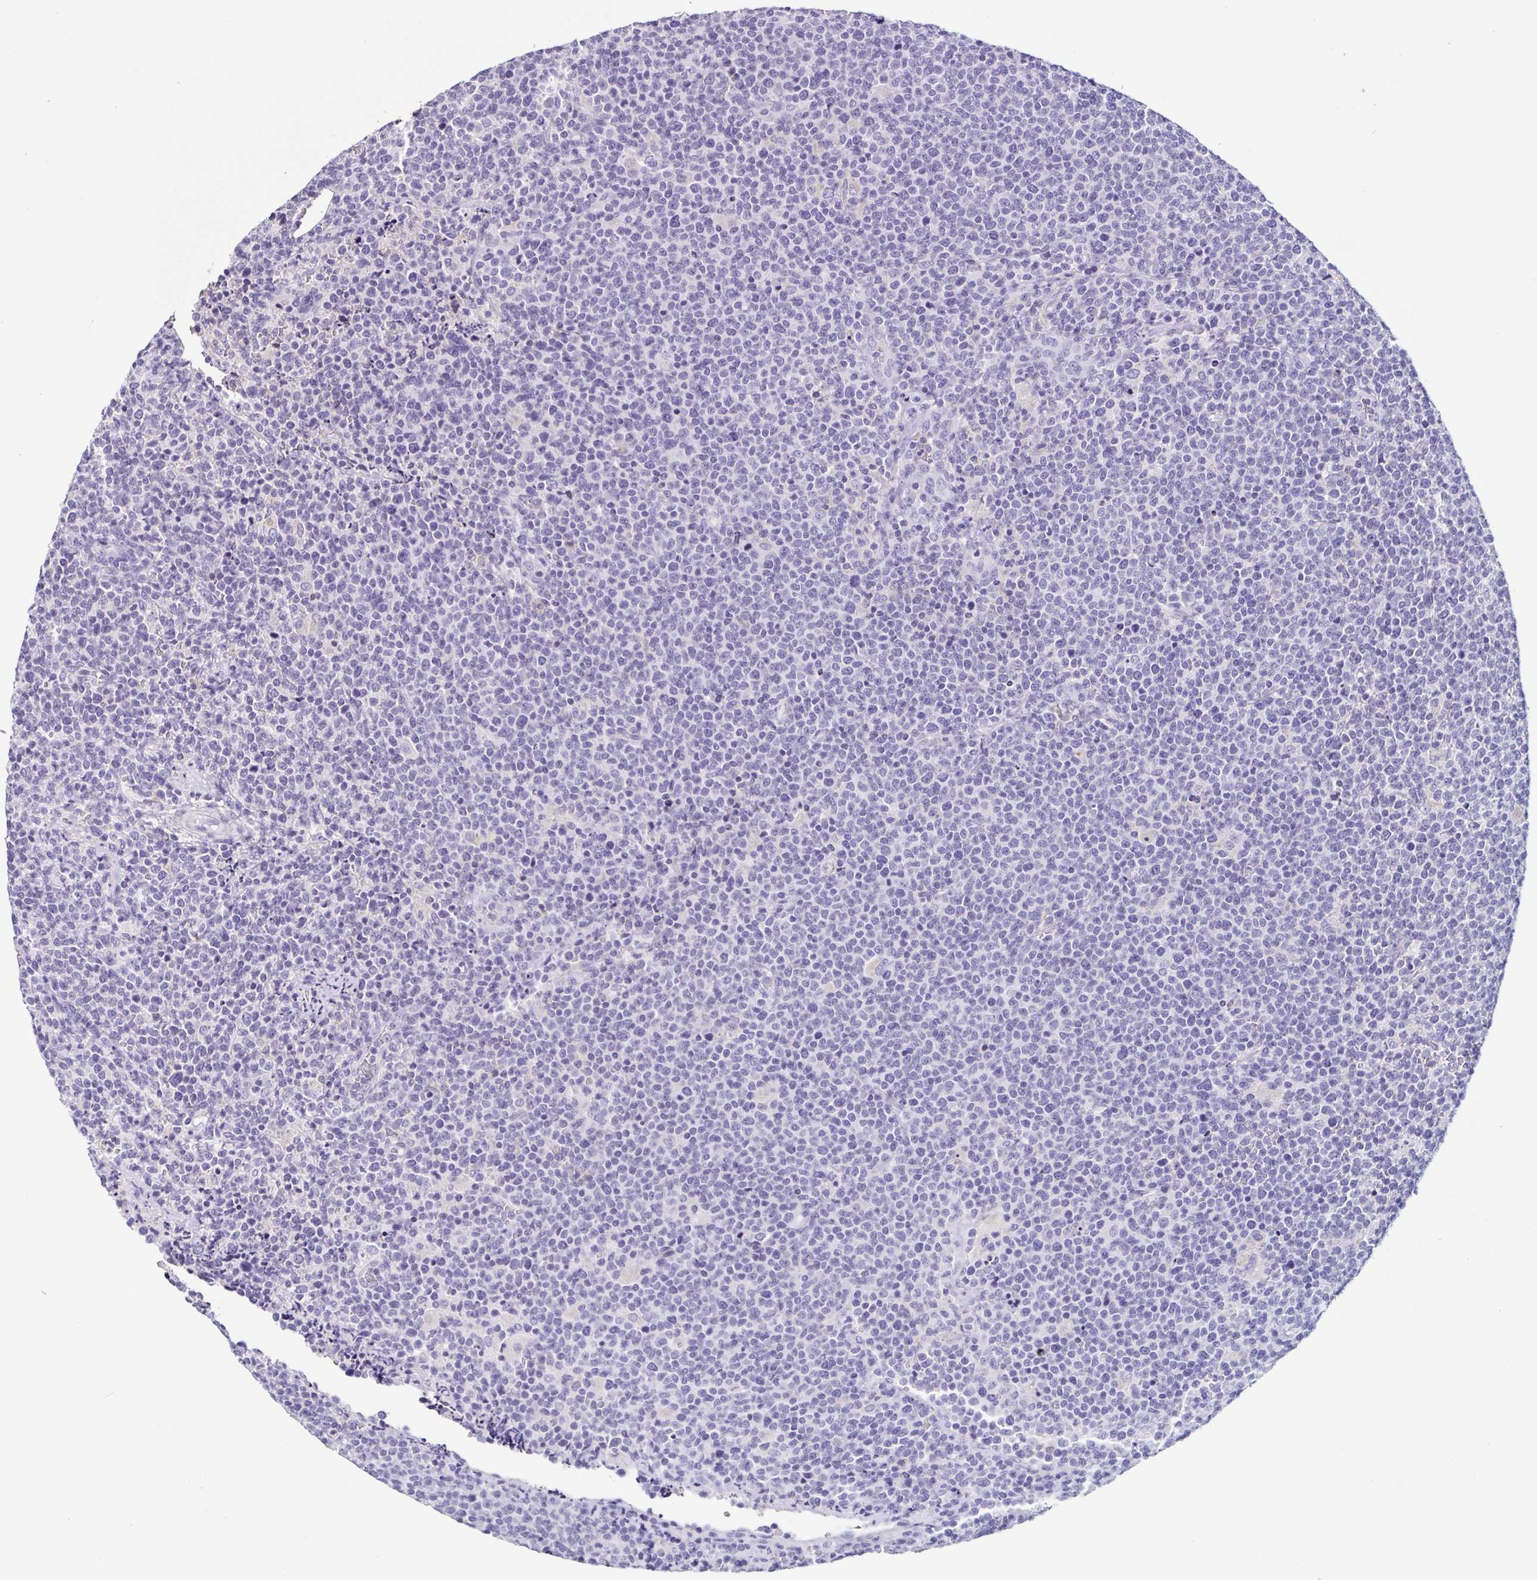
{"staining": {"intensity": "negative", "quantity": "none", "location": "none"}, "tissue": "lymphoma", "cell_type": "Tumor cells", "image_type": "cancer", "snomed": [{"axis": "morphology", "description": "Malignant lymphoma, non-Hodgkin's type, High grade"}, {"axis": "topography", "description": "Lymph node"}], "caption": "High magnification brightfield microscopy of lymphoma stained with DAB (brown) and counterstained with hematoxylin (blue): tumor cells show no significant positivity. (DAB (3,3'-diaminobenzidine) immunohistochemistry, high magnification).", "gene": "ANXA10", "patient": {"sex": "male", "age": 61}}